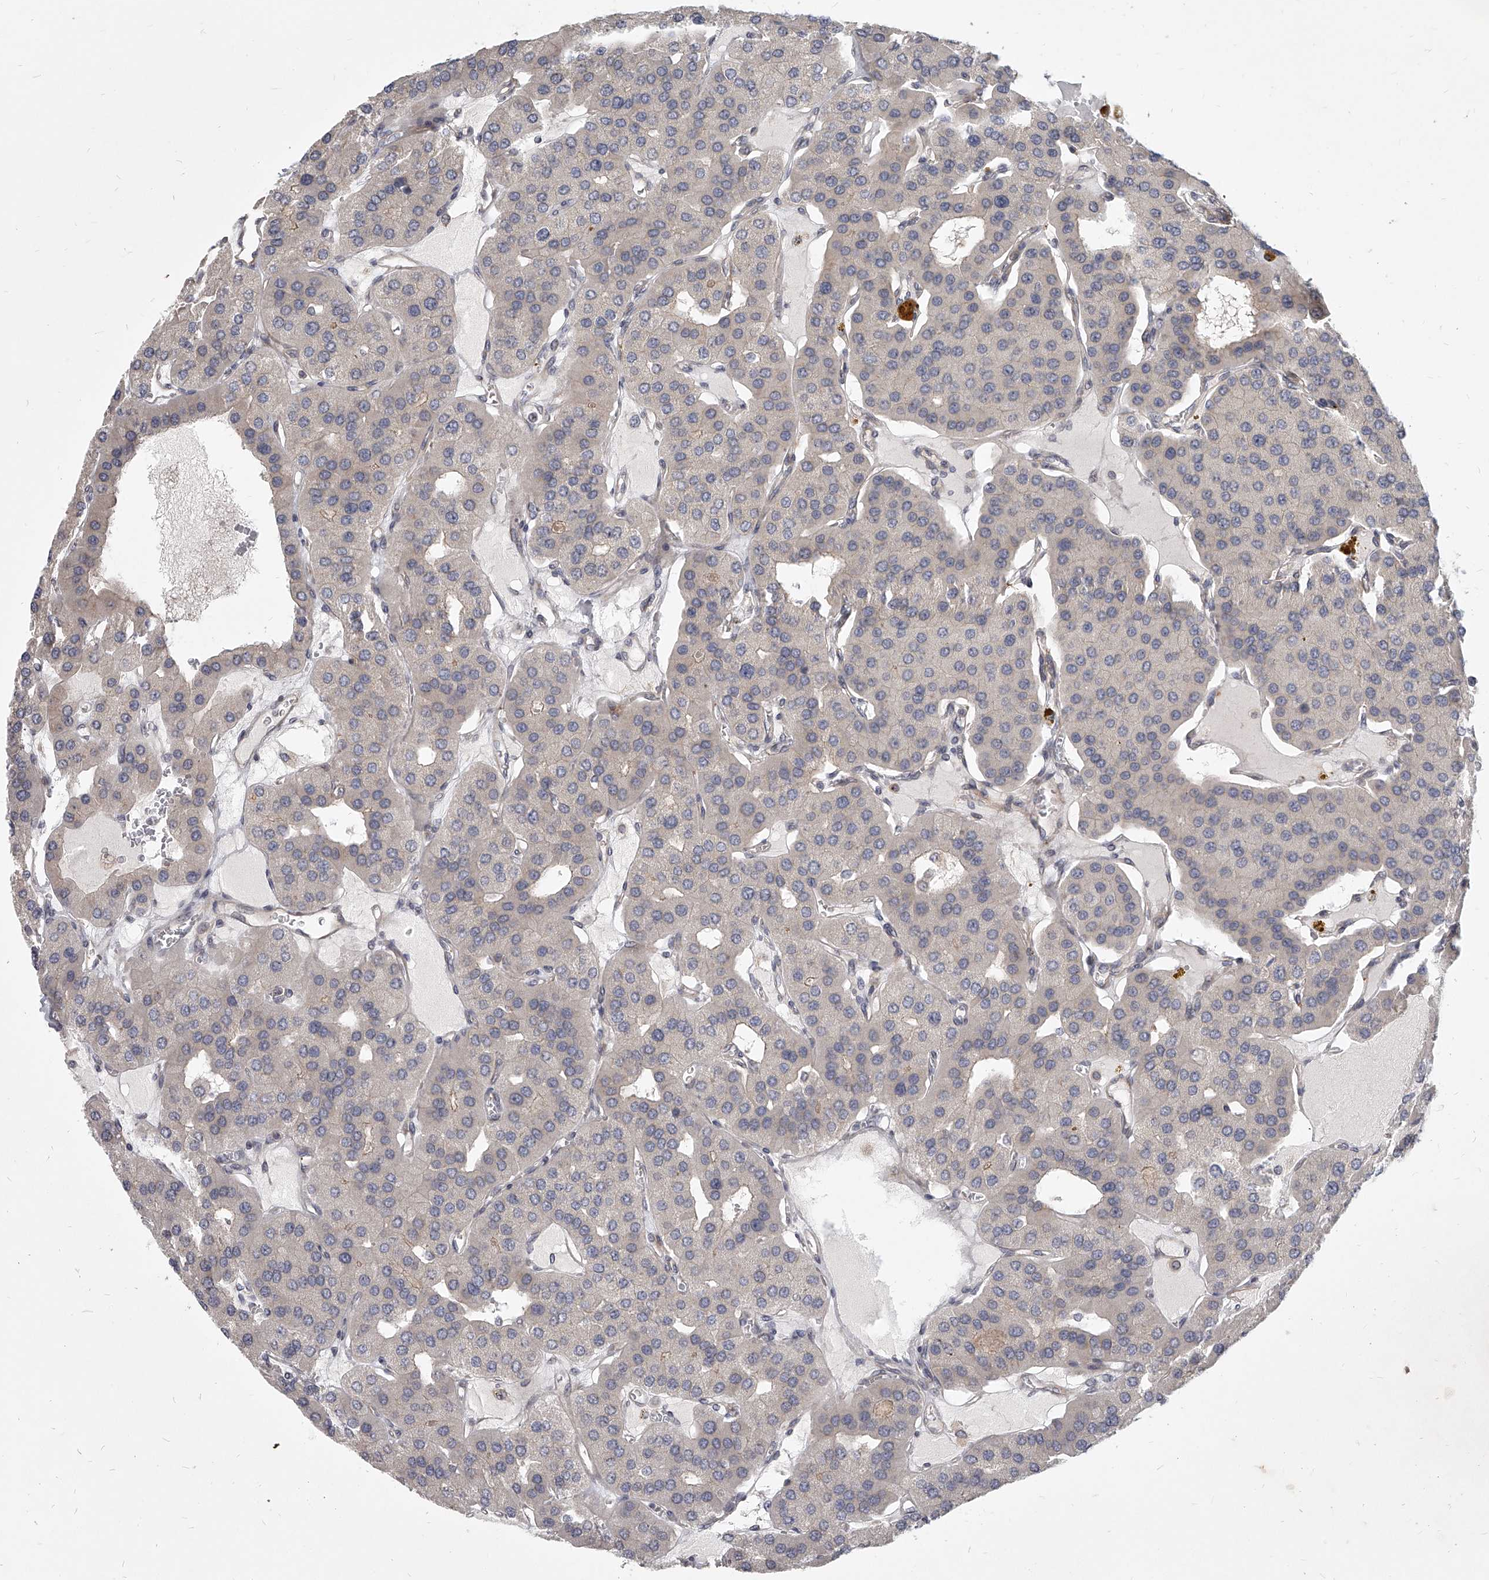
{"staining": {"intensity": "weak", "quantity": "25%-75%", "location": "cytoplasmic/membranous"}, "tissue": "parathyroid gland", "cell_type": "Glandular cells", "image_type": "normal", "snomed": [{"axis": "morphology", "description": "Normal tissue, NOS"}, {"axis": "morphology", "description": "Adenoma, NOS"}, {"axis": "topography", "description": "Parathyroid gland"}], "caption": "The immunohistochemical stain shows weak cytoplasmic/membranous positivity in glandular cells of normal parathyroid gland. The staining was performed using DAB (3,3'-diaminobenzidine) to visualize the protein expression in brown, while the nuclei were stained in blue with hematoxylin (Magnification: 20x).", "gene": "SLC37A1", "patient": {"sex": "female", "age": 86}}